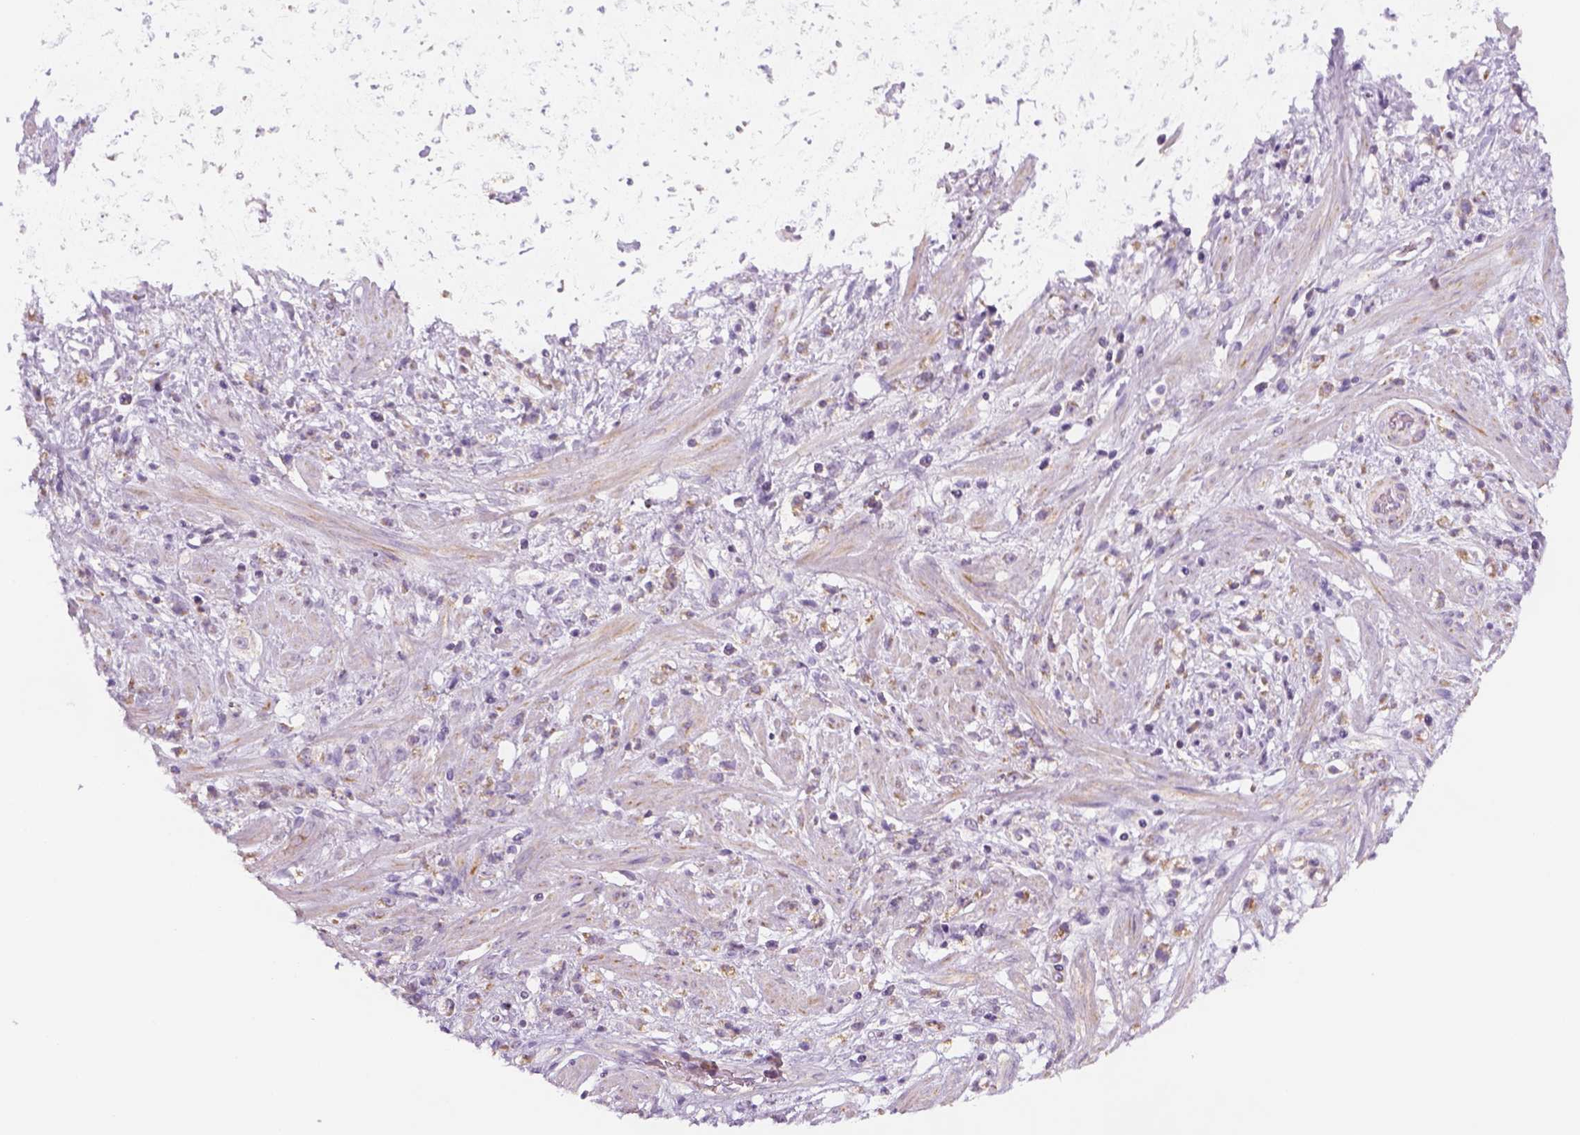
{"staining": {"intensity": "weak", "quantity": "25%-75%", "location": "cytoplasmic/membranous"}, "tissue": "stomach cancer", "cell_type": "Tumor cells", "image_type": "cancer", "snomed": [{"axis": "morphology", "description": "Adenocarcinoma, NOS"}, {"axis": "topography", "description": "Stomach"}], "caption": "Protein expression analysis of human stomach cancer (adenocarcinoma) reveals weak cytoplasmic/membranous staining in approximately 25%-75% of tumor cells. (DAB IHC with brightfield microscopy, high magnification).", "gene": "AWAT2", "patient": {"sex": "female", "age": 60}}